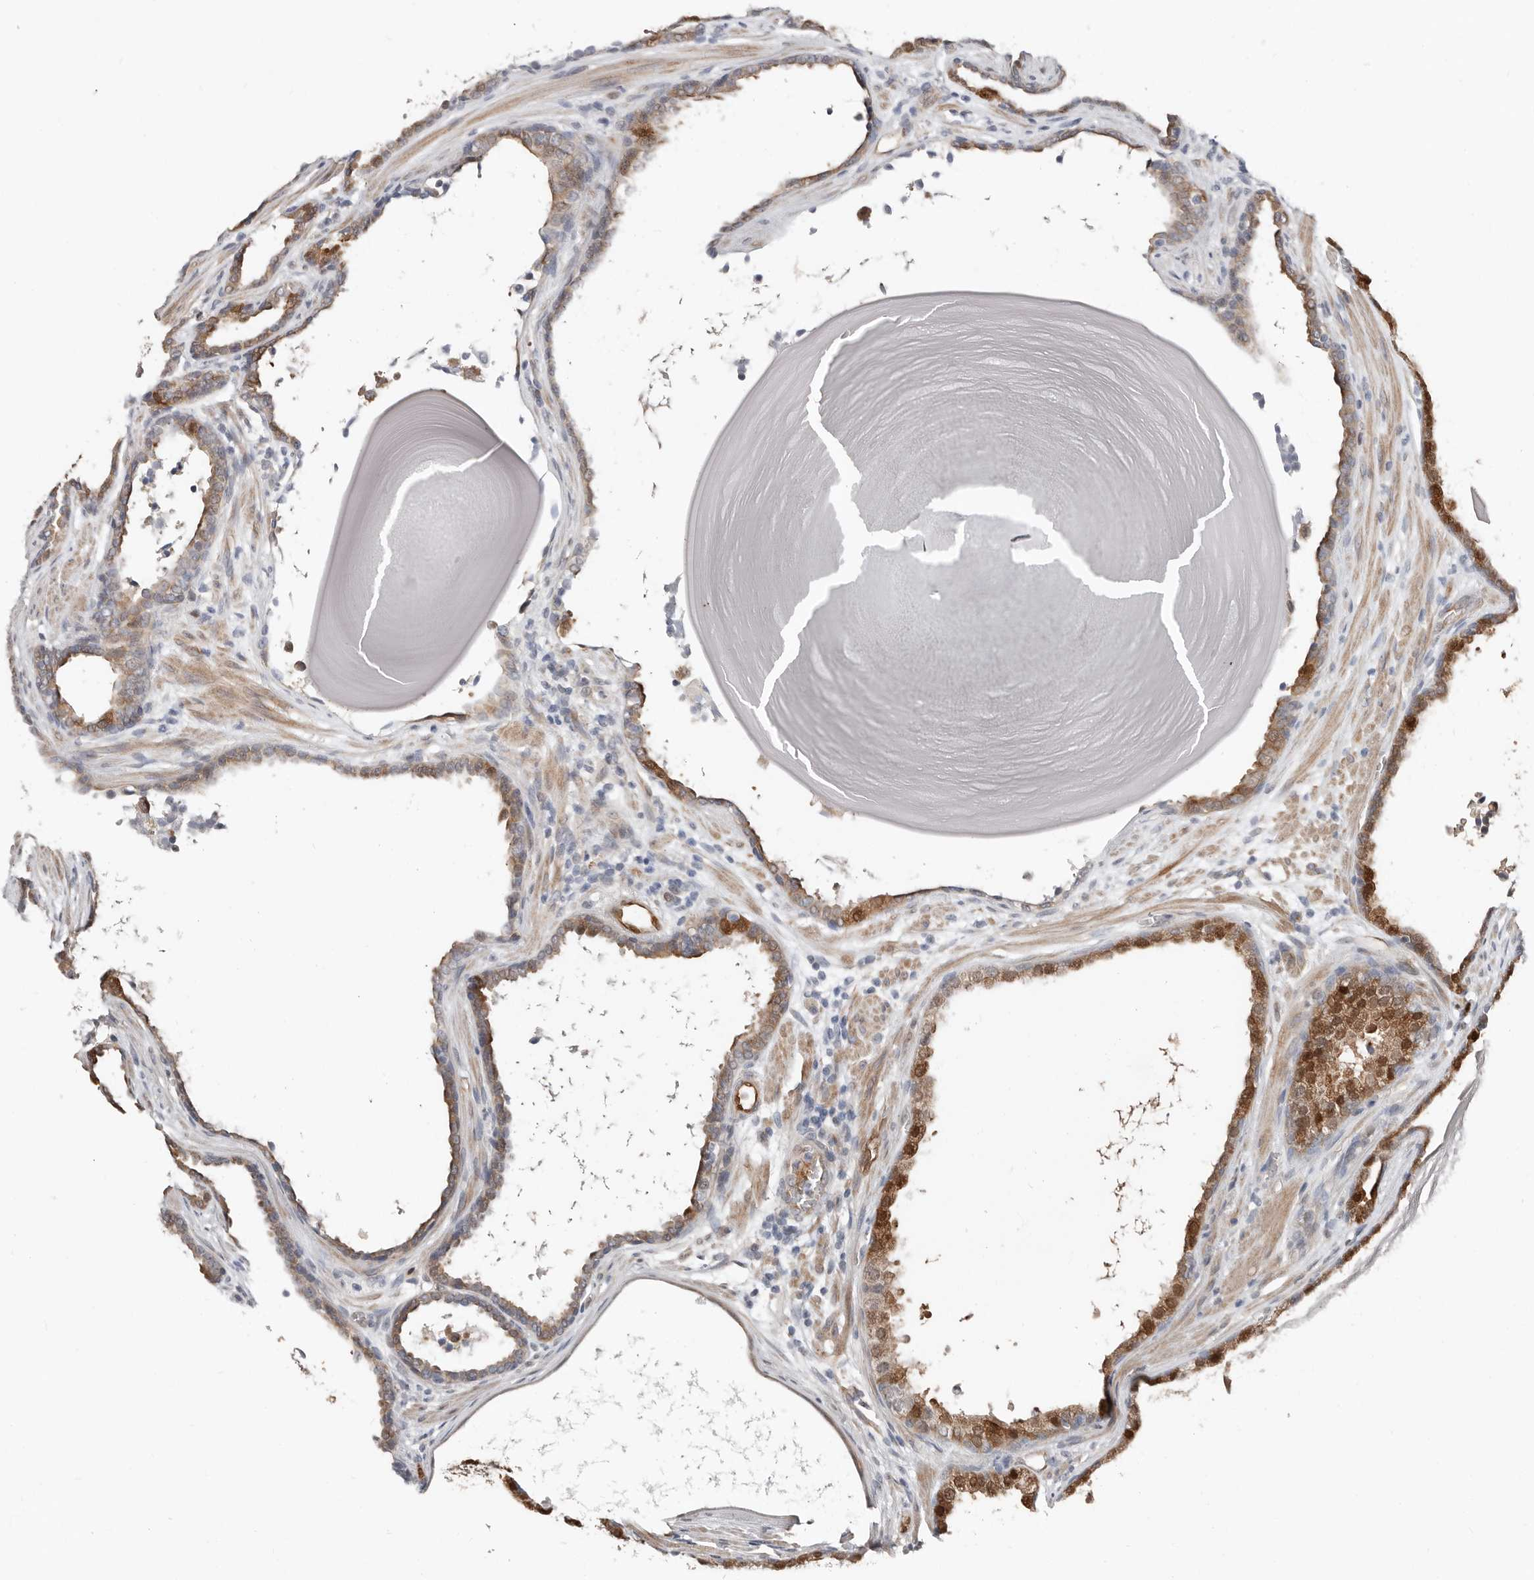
{"staining": {"intensity": "moderate", "quantity": ">75%", "location": "cytoplasmic/membranous"}, "tissue": "prostate cancer", "cell_type": "Tumor cells", "image_type": "cancer", "snomed": [{"axis": "morphology", "description": "Adenocarcinoma, High grade"}, {"axis": "topography", "description": "Prostate"}], "caption": "Immunohistochemical staining of prostate cancer (adenocarcinoma (high-grade)) displays medium levels of moderate cytoplasmic/membranous staining in approximately >75% of tumor cells.", "gene": "ASRGL1", "patient": {"sex": "male", "age": 62}}